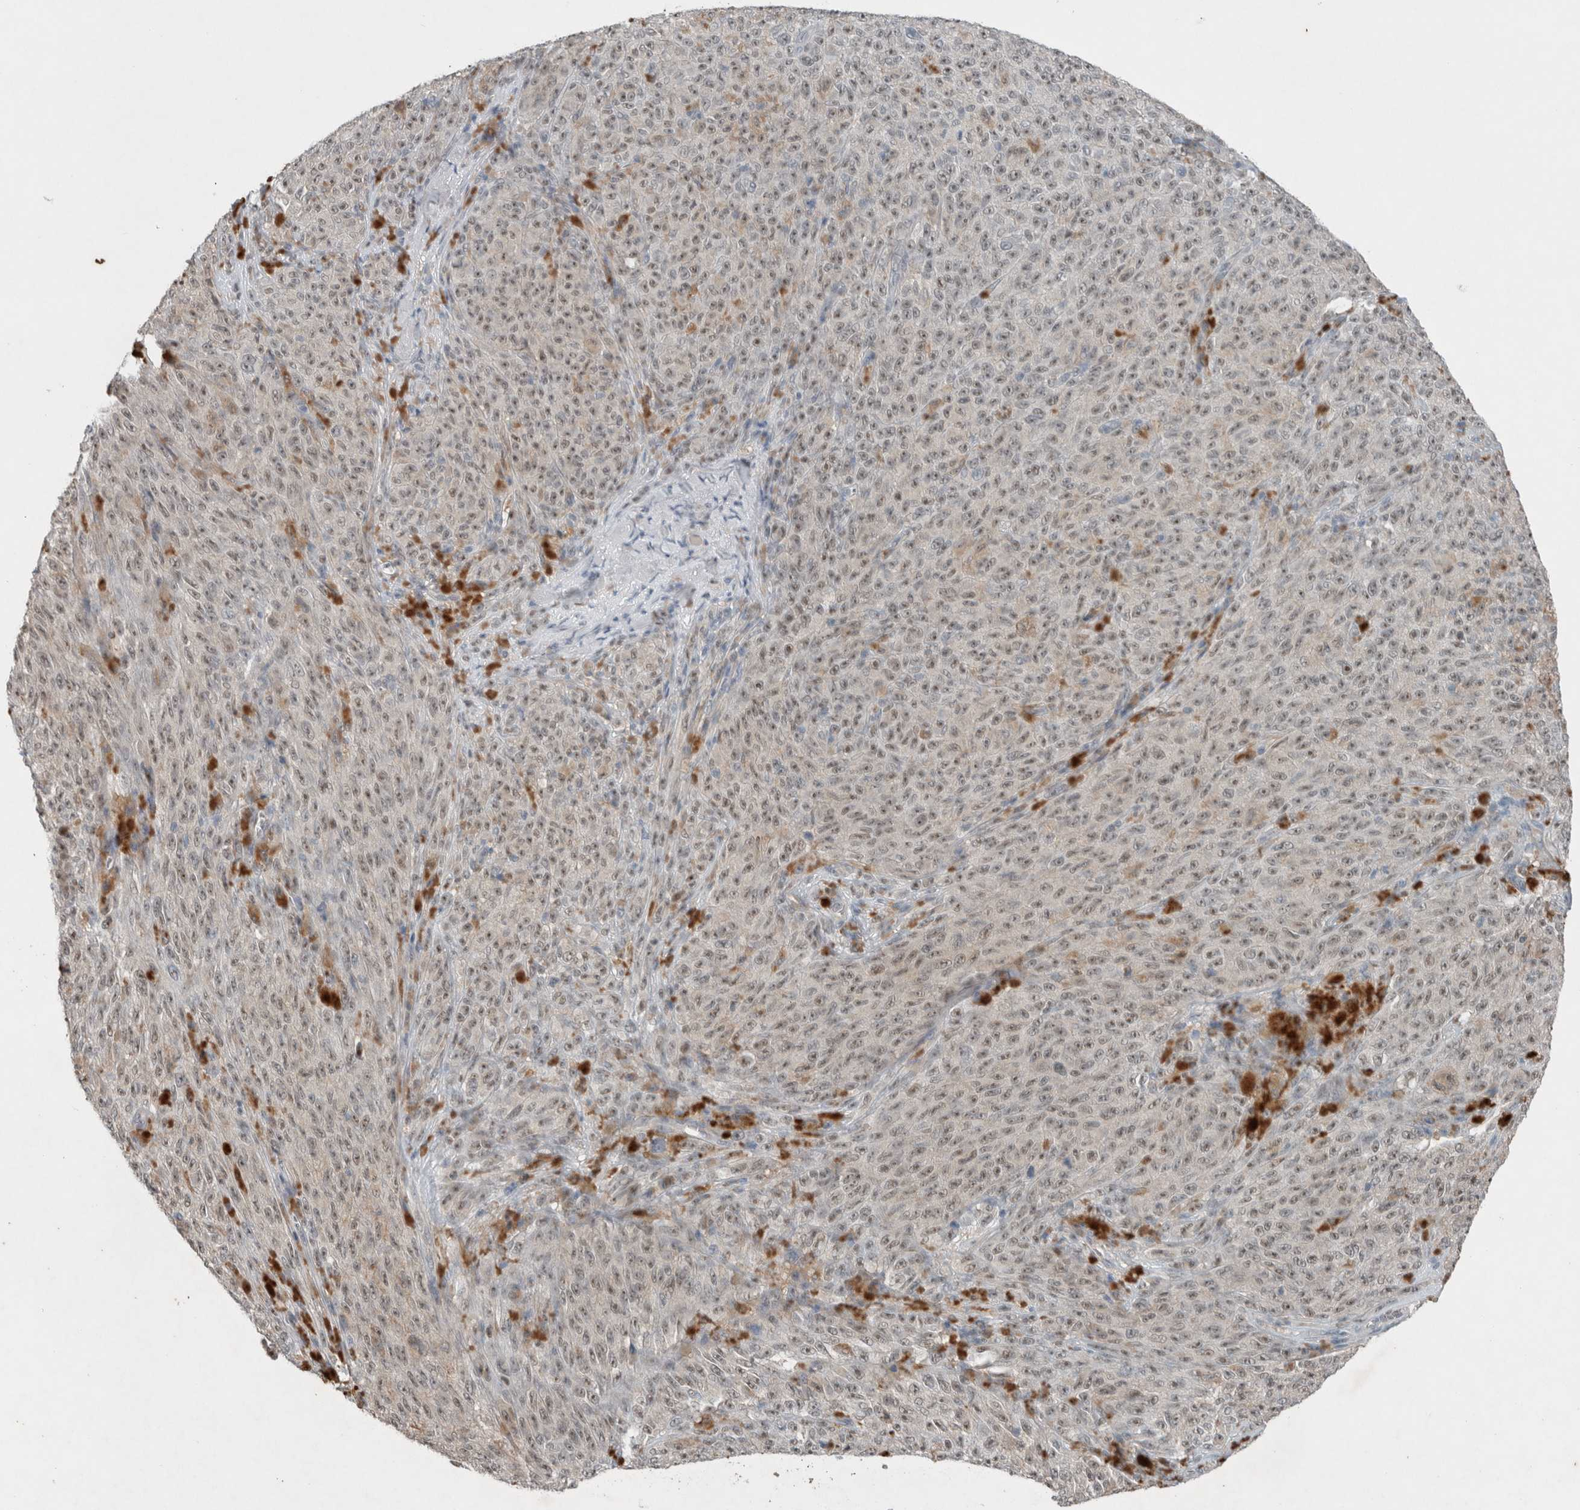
{"staining": {"intensity": "weak", "quantity": ">75%", "location": "nuclear"}, "tissue": "melanoma", "cell_type": "Tumor cells", "image_type": "cancer", "snomed": [{"axis": "morphology", "description": "Malignant melanoma, NOS"}, {"axis": "topography", "description": "Skin"}], "caption": "Weak nuclear staining is identified in about >75% of tumor cells in melanoma. (brown staining indicates protein expression, while blue staining denotes nuclei).", "gene": "RALGDS", "patient": {"sex": "female", "age": 82}}